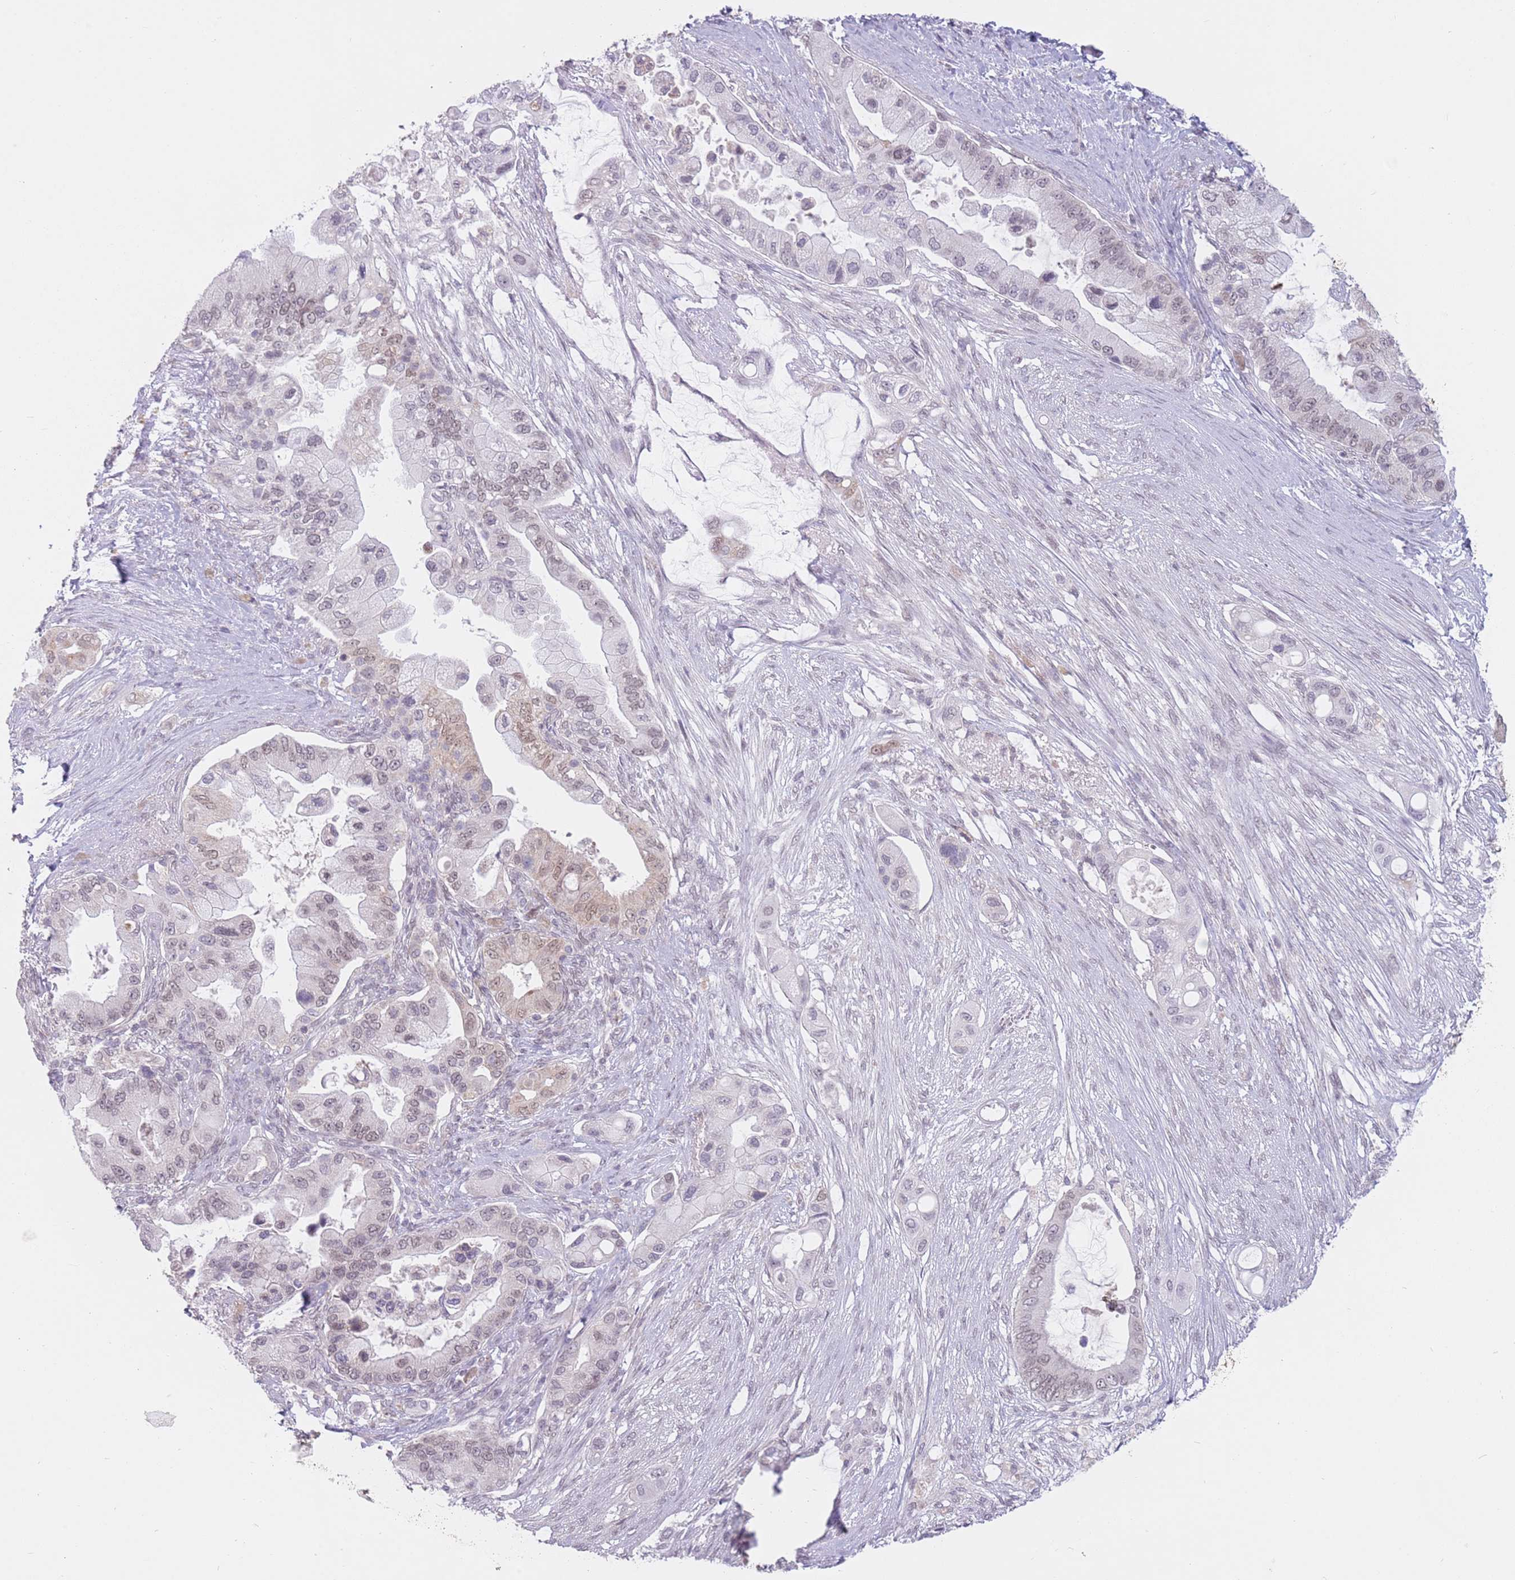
{"staining": {"intensity": "weak", "quantity": "25%-75%", "location": "nuclear"}, "tissue": "pancreatic cancer", "cell_type": "Tumor cells", "image_type": "cancer", "snomed": [{"axis": "morphology", "description": "Adenocarcinoma, NOS"}, {"axis": "topography", "description": "Pancreas"}], "caption": "Pancreatic cancer (adenocarcinoma) was stained to show a protein in brown. There is low levels of weak nuclear expression in about 25%-75% of tumor cells. The protein of interest is stained brown, and the nuclei are stained in blue (DAB IHC with brightfield microscopy, high magnification).", "gene": "ZNF574", "patient": {"sex": "male", "age": 57}}